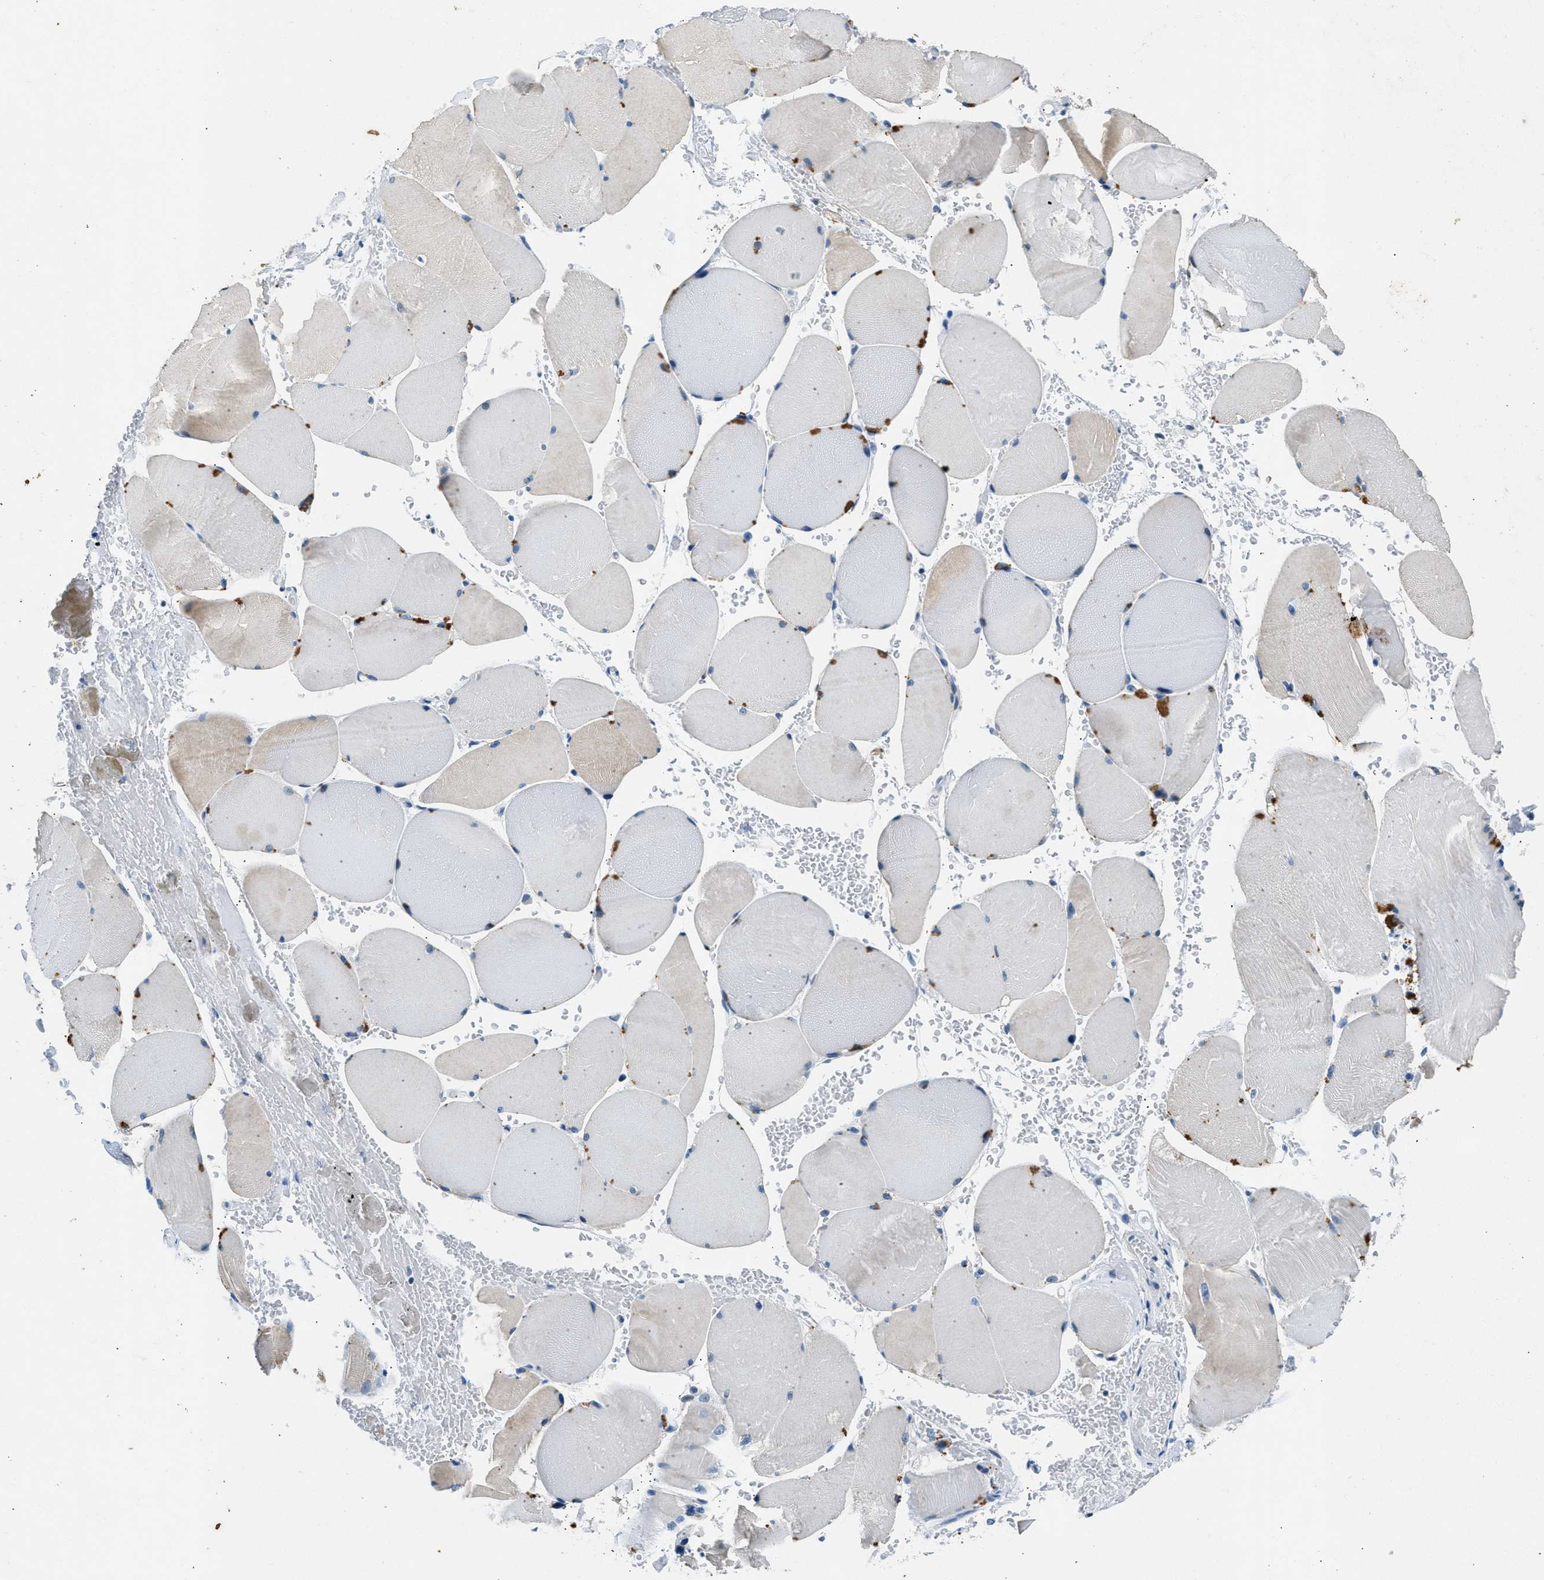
{"staining": {"intensity": "weak", "quantity": "25%-75%", "location": "cytoplasmic/membranous"}, "tissue": "skeletal muscle", "cell_type": "Myocytes", "image_type": "normal", "snomed": [{"axis": "morphology", "description": "Normal tissue, NOS"}, {"axis": "topography", "description": "Skin"}, {"axis": "topography", "description": "Skeletal muscle"}], "caption": "IHC photomicrograph of normal human skeletal muscle stained for a protein (brown), which exhibits low levels of weak cytoplasmic/membranous expression in about 25%-75% of myocytes.", "gene": "CFAP20", "patient": {"sex": "male", "age": 83}}